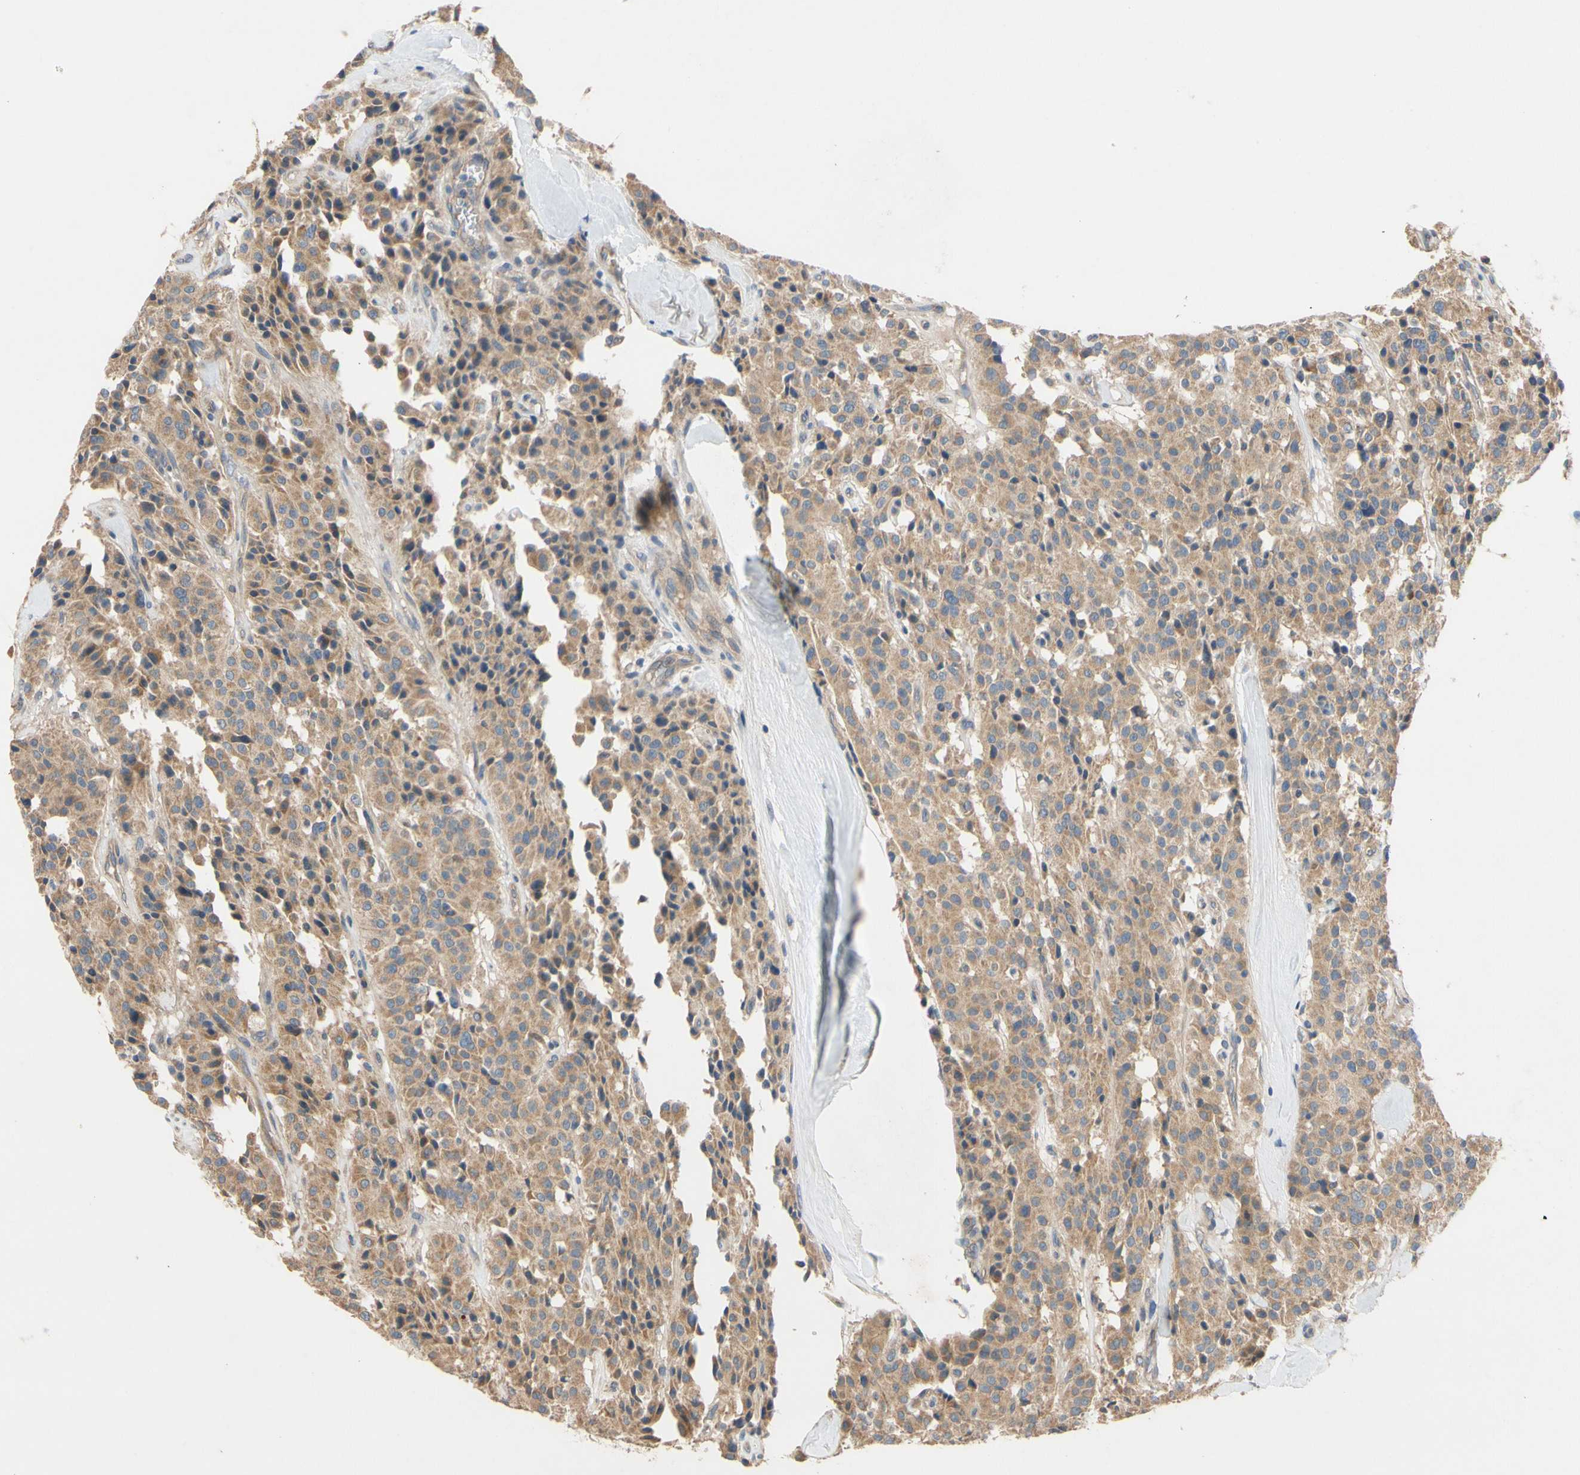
{"staining": {"intensity": "moderate", "quantity": ">75%", "location": "cytoplasmic/membranous"}, "tissue": "carcinoid", "cell_type": "Tumor cells", "image_type": "cancer", "snomed": [{"axis": "morphology", "description": "Carcinoid, malignant, NOS"}, {"axis": "topography", "description": "Lung"}], "caption": "Immunohistochemical staining of carcinoid displays medium levels of moderate cytoplasmic/membranous staining in approximately >75% of tumor cells. Ihc stains the protein of interest in brown and the nuclei are stained blue.", "gene": "MBTPS2", "patient": {"sex": "male", "age": 30}}